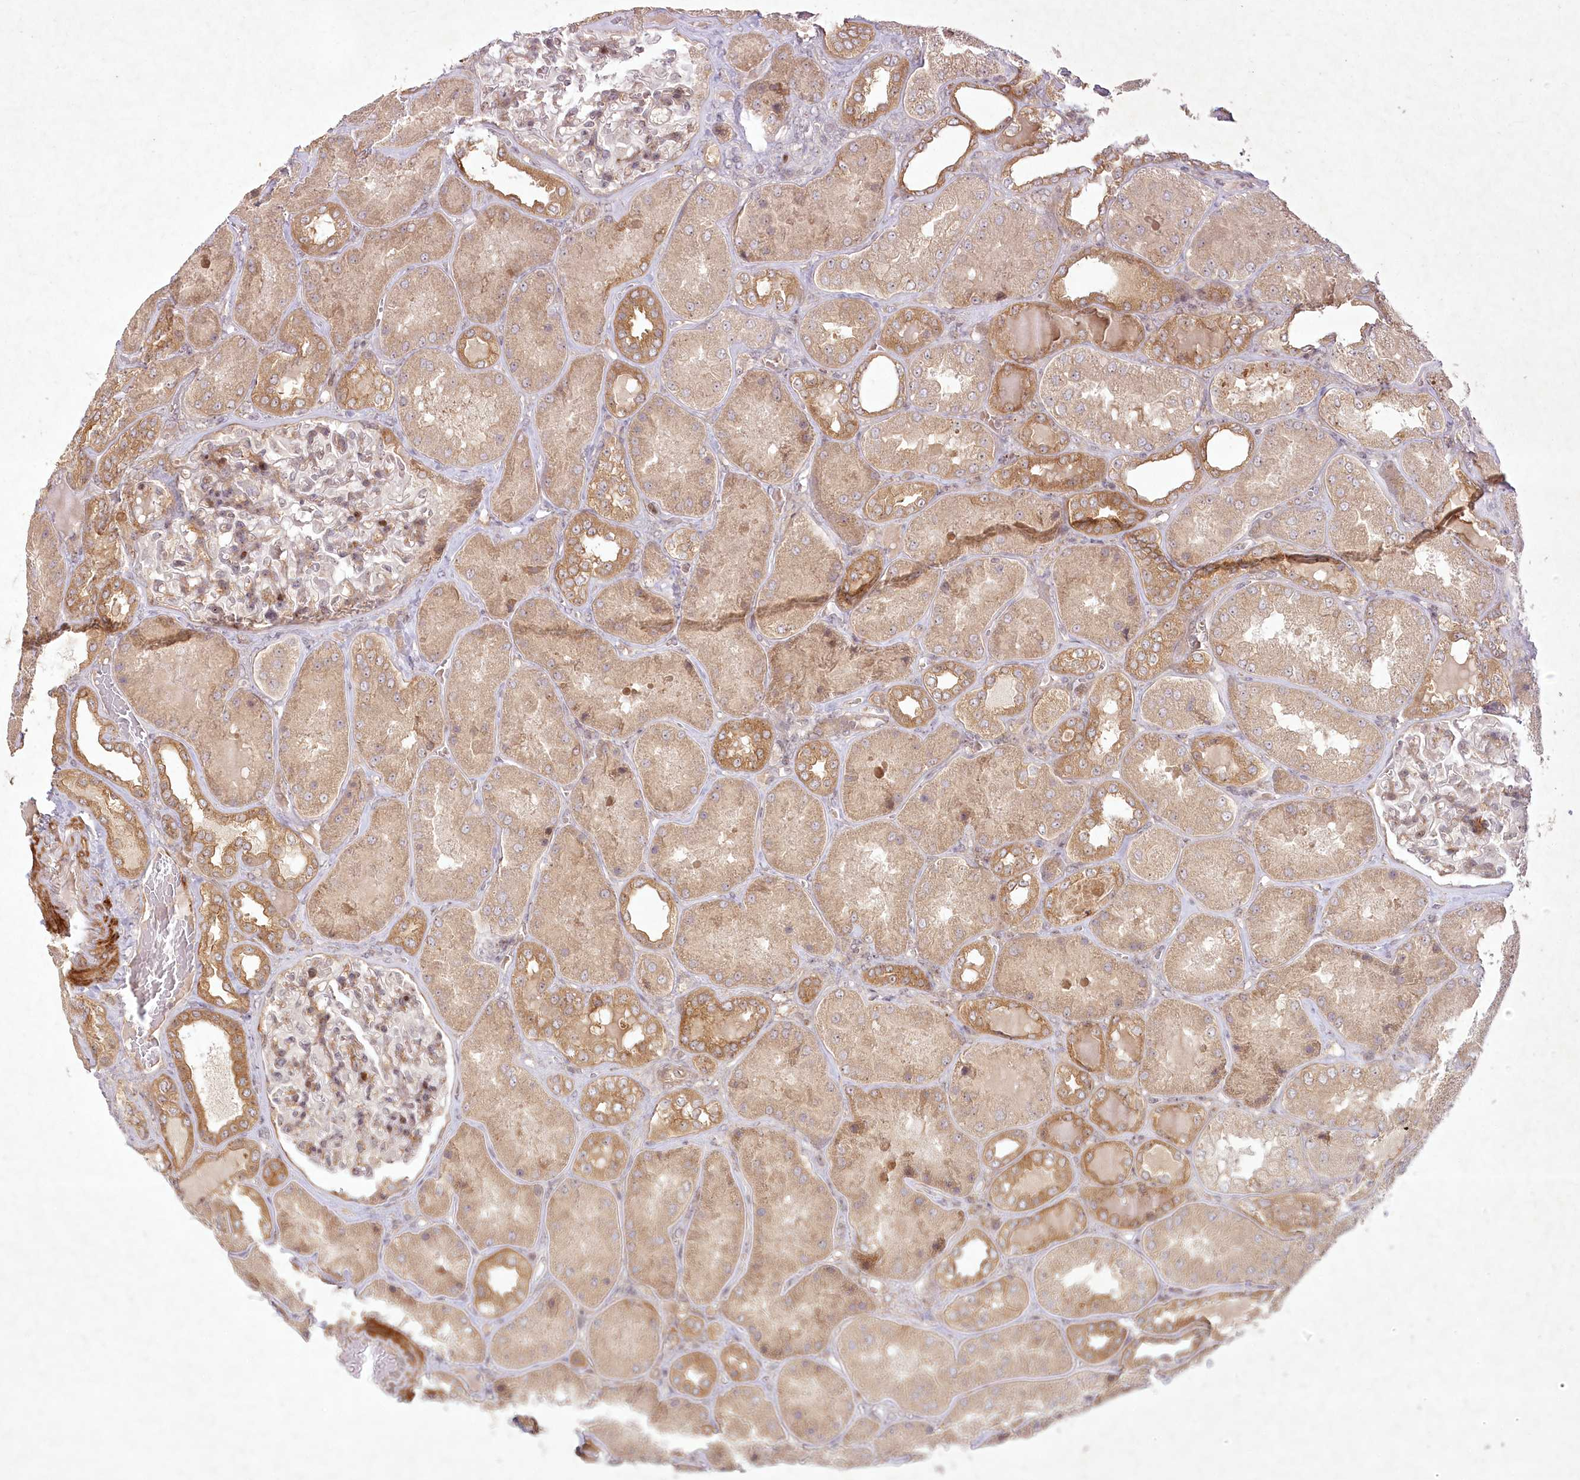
{"staining": {"intensity": "moderate", "quantity": "<25%", "location": "cytoplasmic/membranous,nuclear"}, "tissue": "kidney", "cell_type": "Cells in glomeruli", "image_type": "normal", "snomed": [{"axis": "morphology", "description": "Normal tissue, NOS"}, {"axis": "topography", "description": "Kidney"}], "caption": "Protein expression analysis of unremarkable kidney exhibits moderate cytoplasmic/membranous,nuclear positivity in about <25% of cells in glomeruli. The staining was performed using DAB, with brown indicating positive protein expression. Nuclei are stained blue with hematoxylin.", "gene": "SH2D3A", "patient": {"sex": "female", "age": 56}}